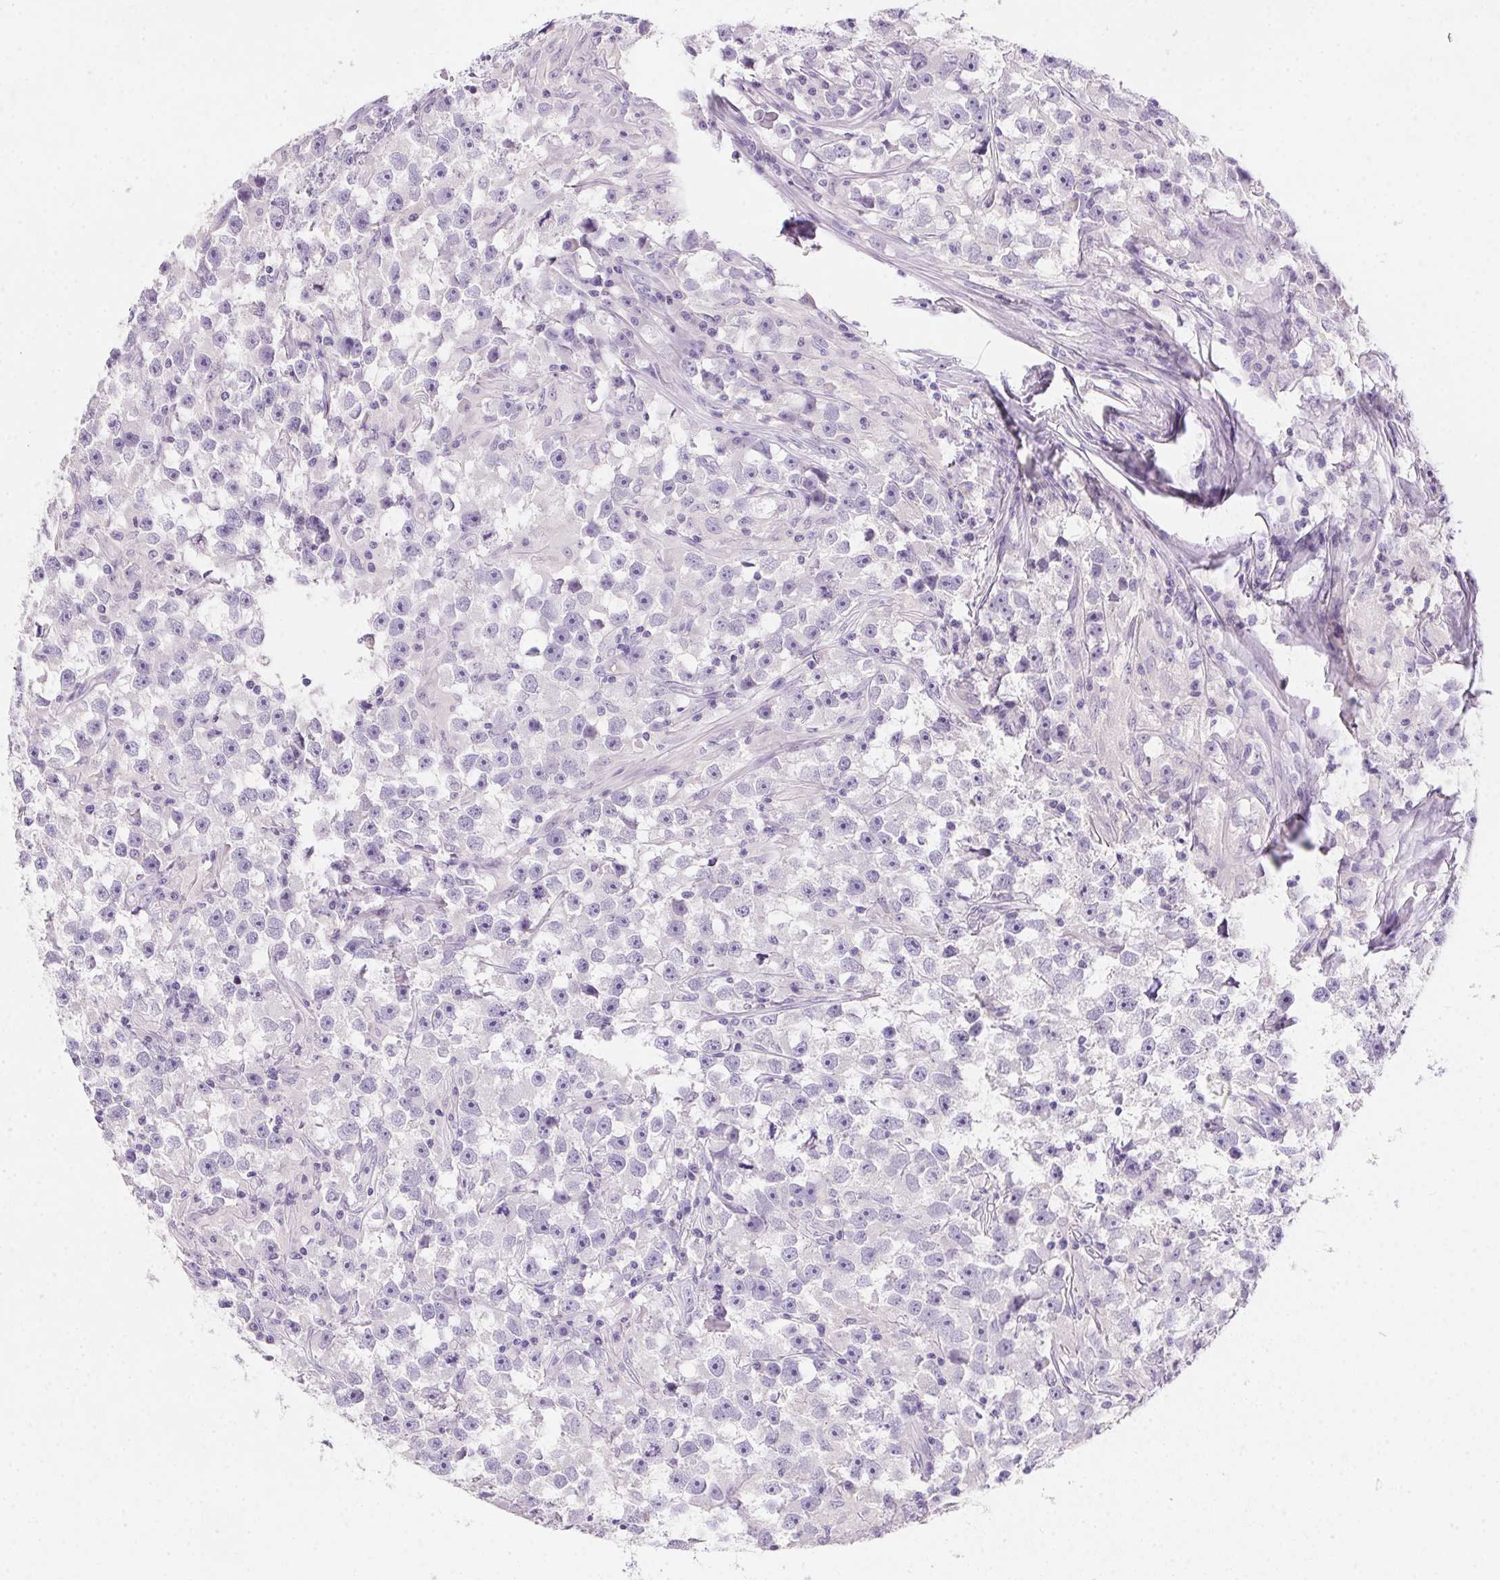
{"staining": {"intensity": "negative", "quantity": "none", "location": "none"}, "tissue": "testis cancer", "cell_type": "Tumor cells", "image_type": "cancer", "snomed": [{"axis": "morphology", "description": "Seminoma, NOS"}, {"axis": "topography", "description": "Testis"}], "caption": "IHC histopathology image of human testis cancer (seminoma) stained for a protein (brown), which reveals no staining in tumor cells.", "gene": "SSTR4", "patient": {"sex": "male", "age": 33}}